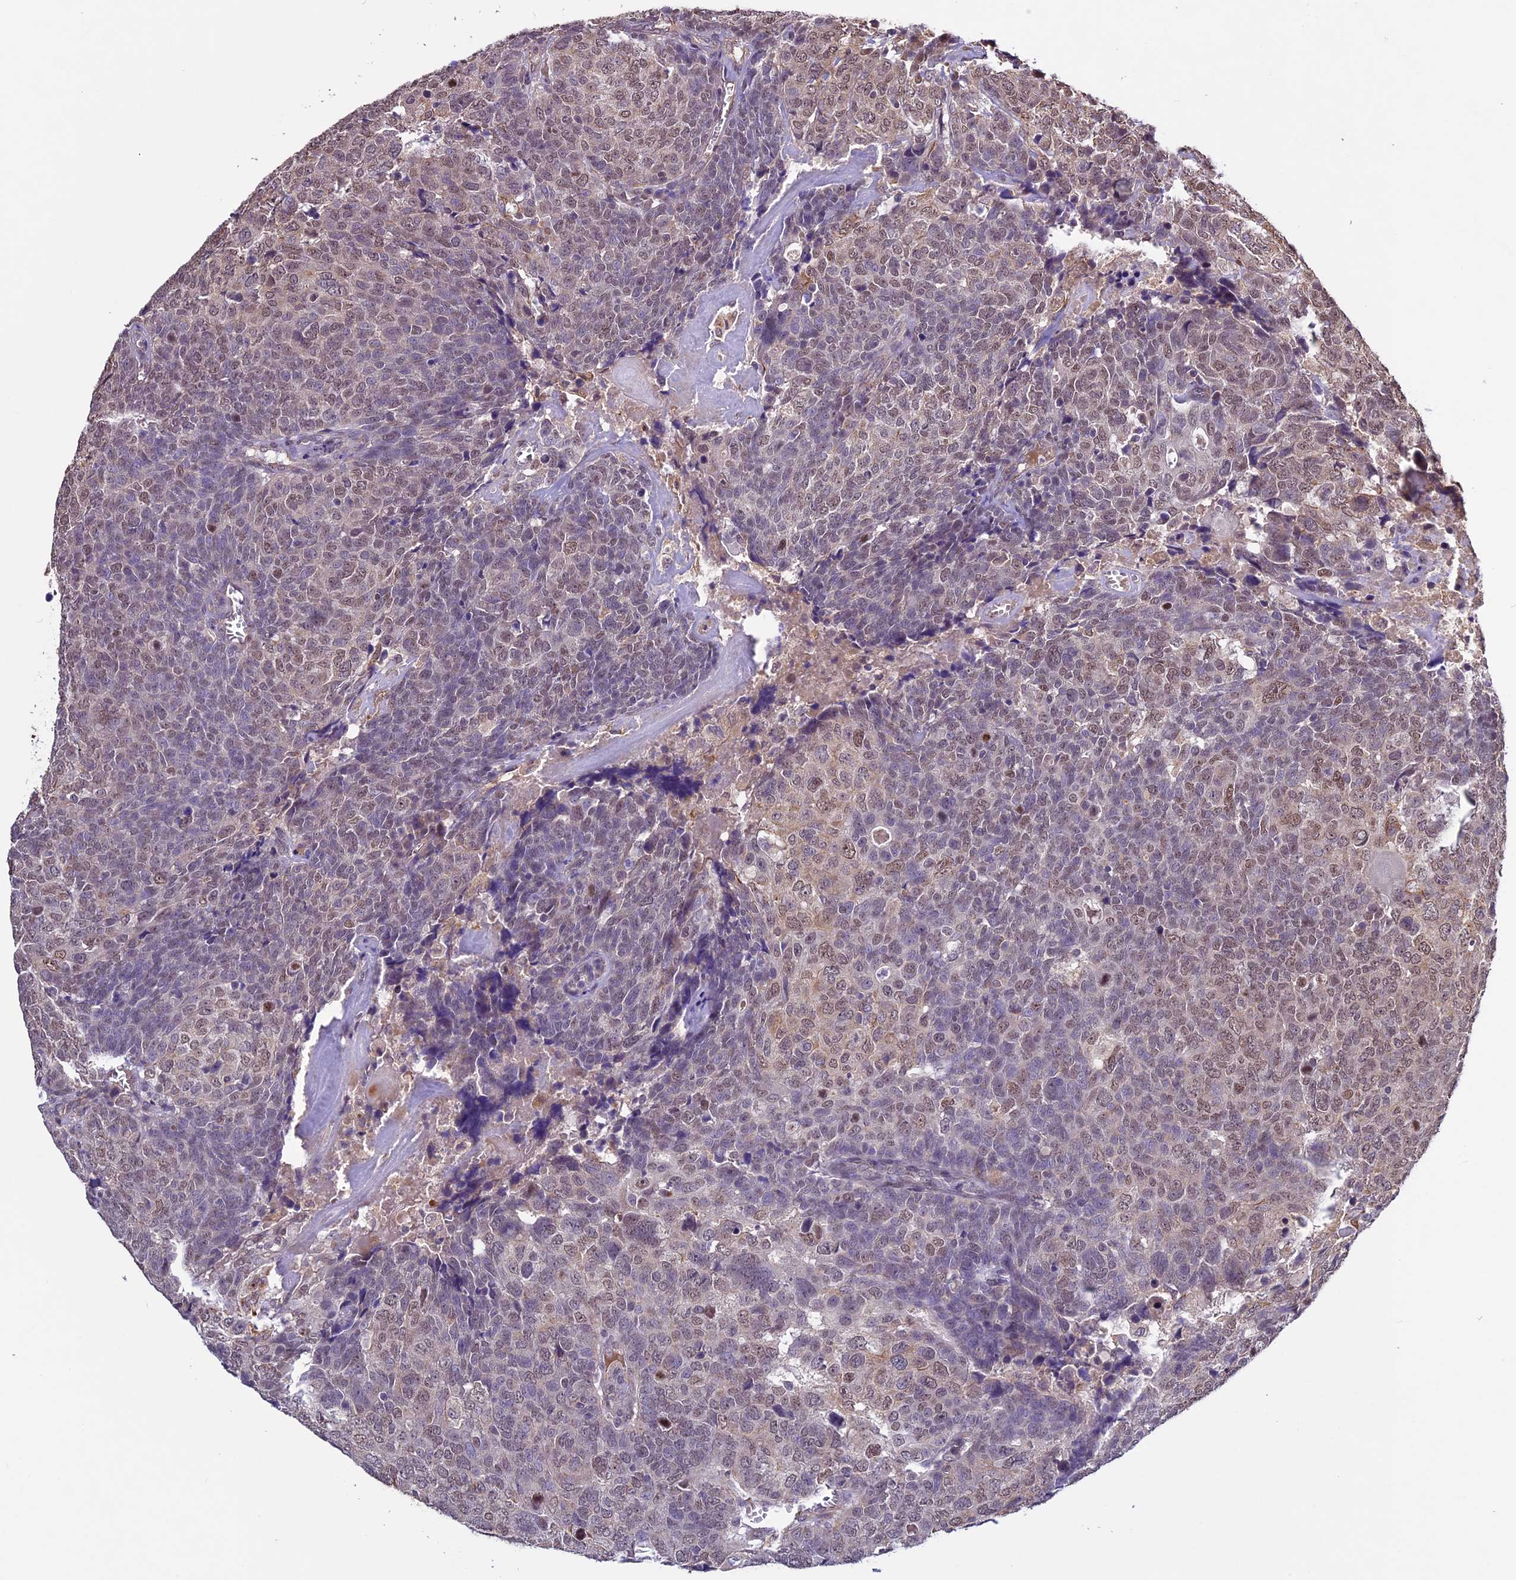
{"staining": {"intensity": "weak", "quantity": "25%-75%", "location": "cytoplasmic/membranous,nuclear"}, "tissue": "head and neck cancer", "cell_type": "Tumor cells", "image_type": "cancer", "snomed": [{"axis": "morphology", "description": "Squamous cell carcinoma, NOS"}, {"axis": "topography", "description": "Head-Neck"}], "caption": "A high-resolution photomicrograph shows IHC staining of head and neck cancer (squamous cell carcinoma), which displays weak cytoplasmic/membranous and nuclear positivity in about 25%-75% of tumor cells.", "gene": "C3orf70", "patient": {"sex": "male", "age": 66}}